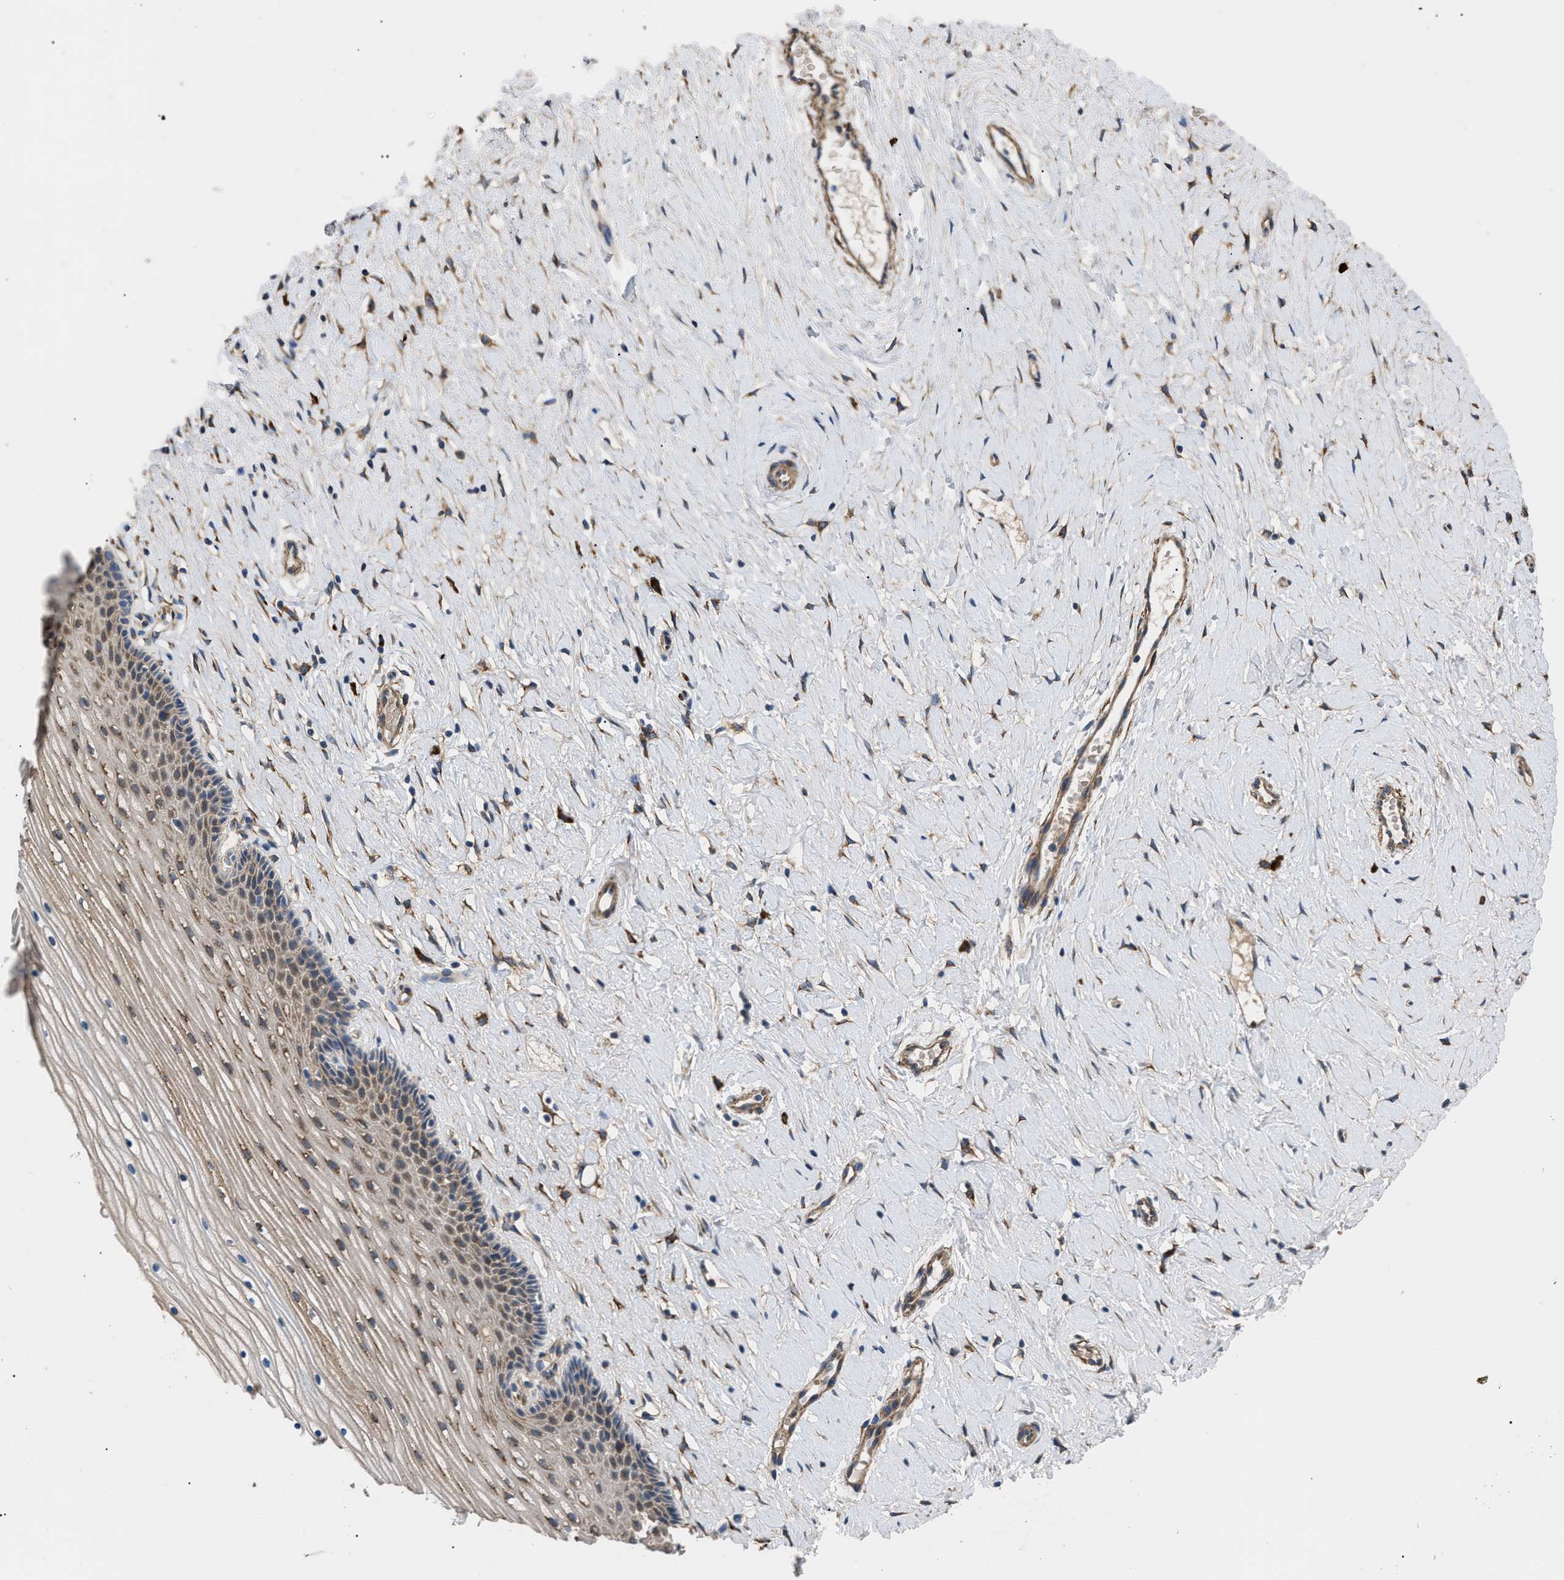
{"staining": {"intensity": "moderate", "quantity": ">75%", "location": "cytoplasmic/membranous"}, "tissue": "cervix", "cell_type": "Glandular cells", "image_type": "normal", "snomed": [{"axis": "morphology", "description": "Normal tissue, NOS"}, {"axis": "topography", "description": "Cervix"}], "caption": "Immunohistochemistry (IHC) (DAB (3,3'-diaminobenzidine)) staining of benign human cervix shows moderate cytoplasmic/membranous protein positivity in about >75% of glandular cells.", "gene": "MYO10", "patient": {"sex": "female", "age": 39}}